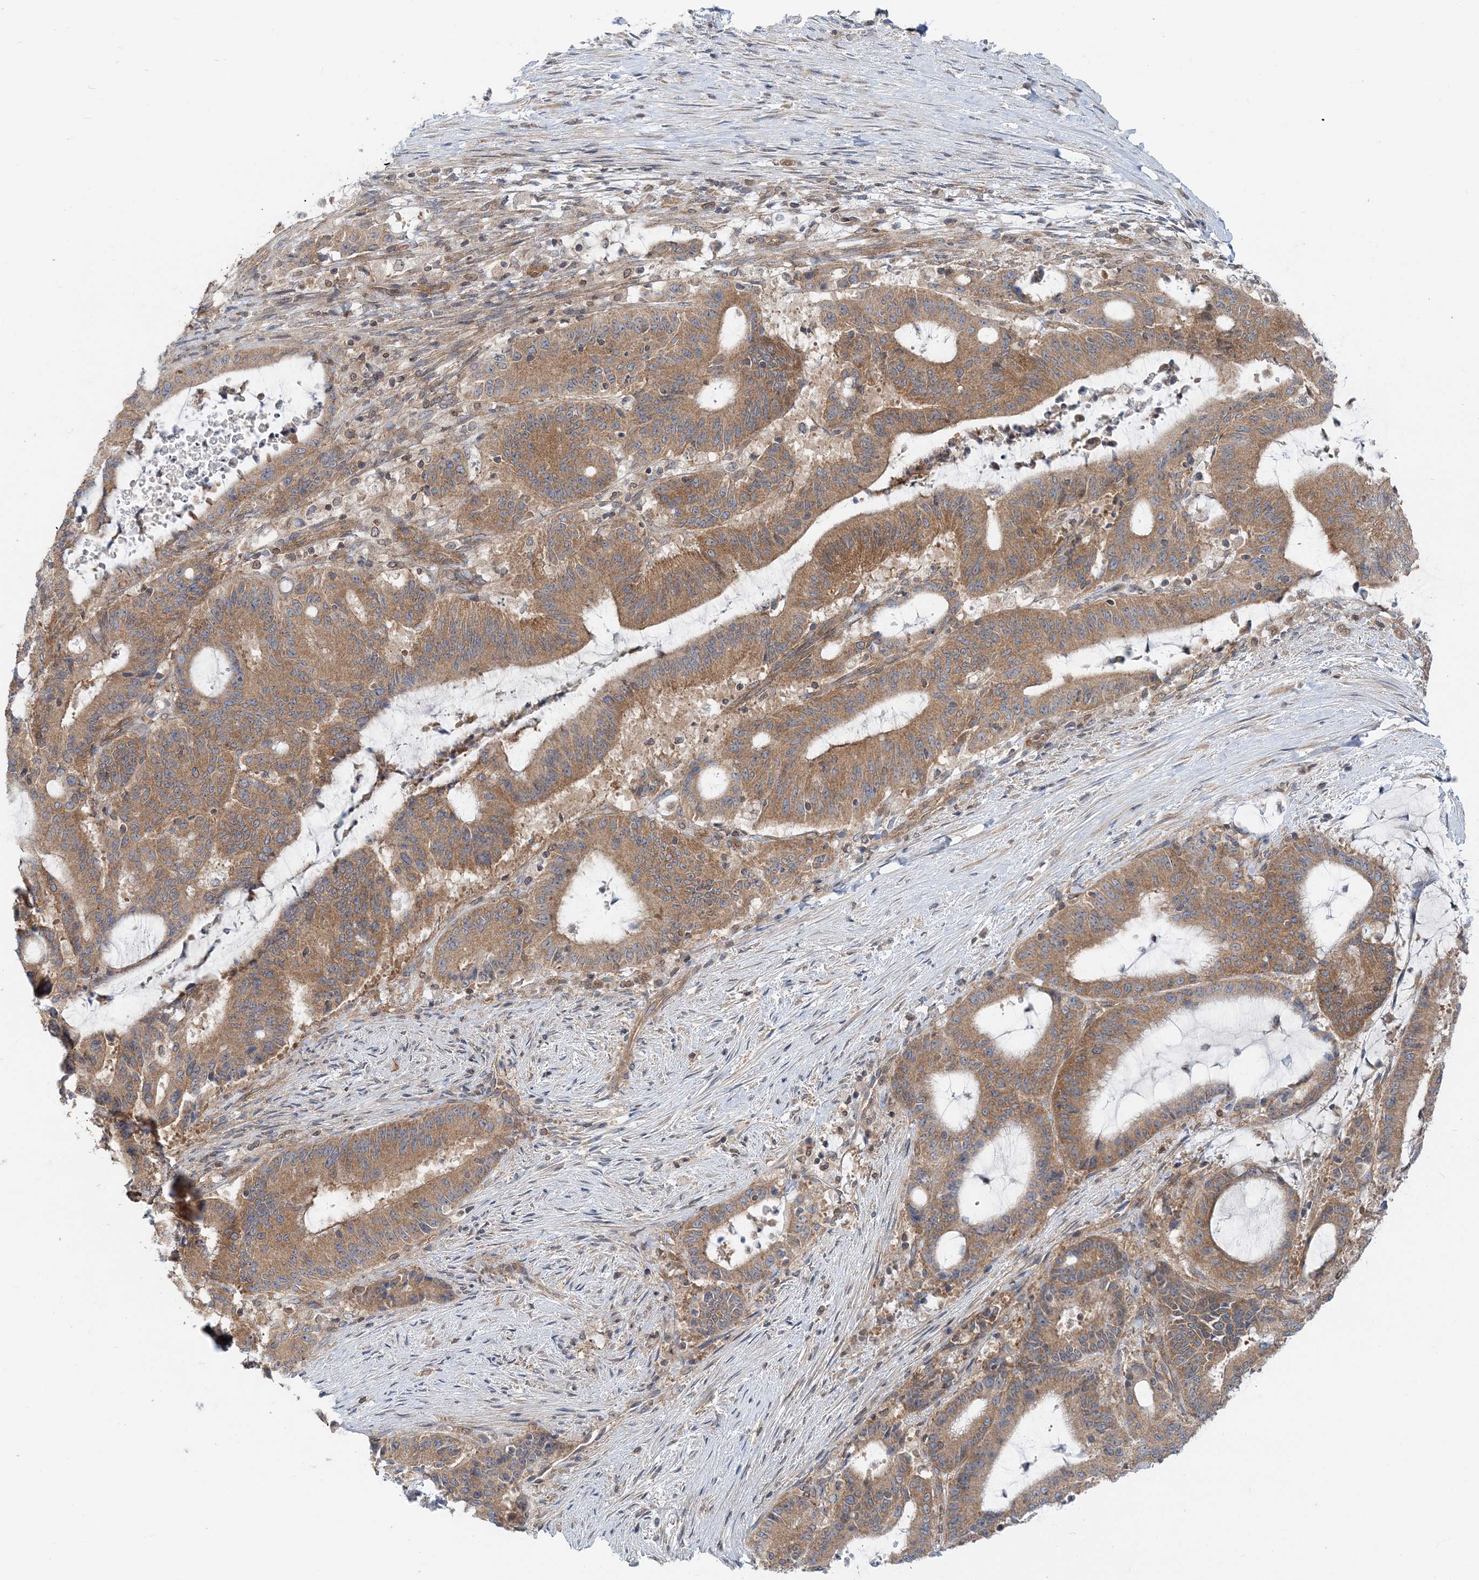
{"staining": {"intensity": "moderate", "quantity": ">75%", "location": "cytoplasmic/membranous"}, "tissue": "liver cancer", "cell_type": "Tumor cells", "image_type": "cancer", "snomed": [{"axis": "morphology", "description": "Normal tissue, NOS"}, {"axis": "morphology", "description": "Cholangiocarcinoma"}, {"axis": "topography", "description": "Liver"}, {"axis": "topography", "description": "Peripheral nerve tissue"}], "caption": "Immunohistochemistry staining of liver cholangiocarcinoma, which shows medium levels of moderate cytoplasmic/membranous positivity in about >75% of tumor cells indicating moderate cytoplasmic/membranous protein expression. The staining was performed using DAB (brown) for protein detection and nuclei were counterstained in hematoxylin (blue).", "gene": "MOB4", "patient": {"sex": "female", "age": 73}}